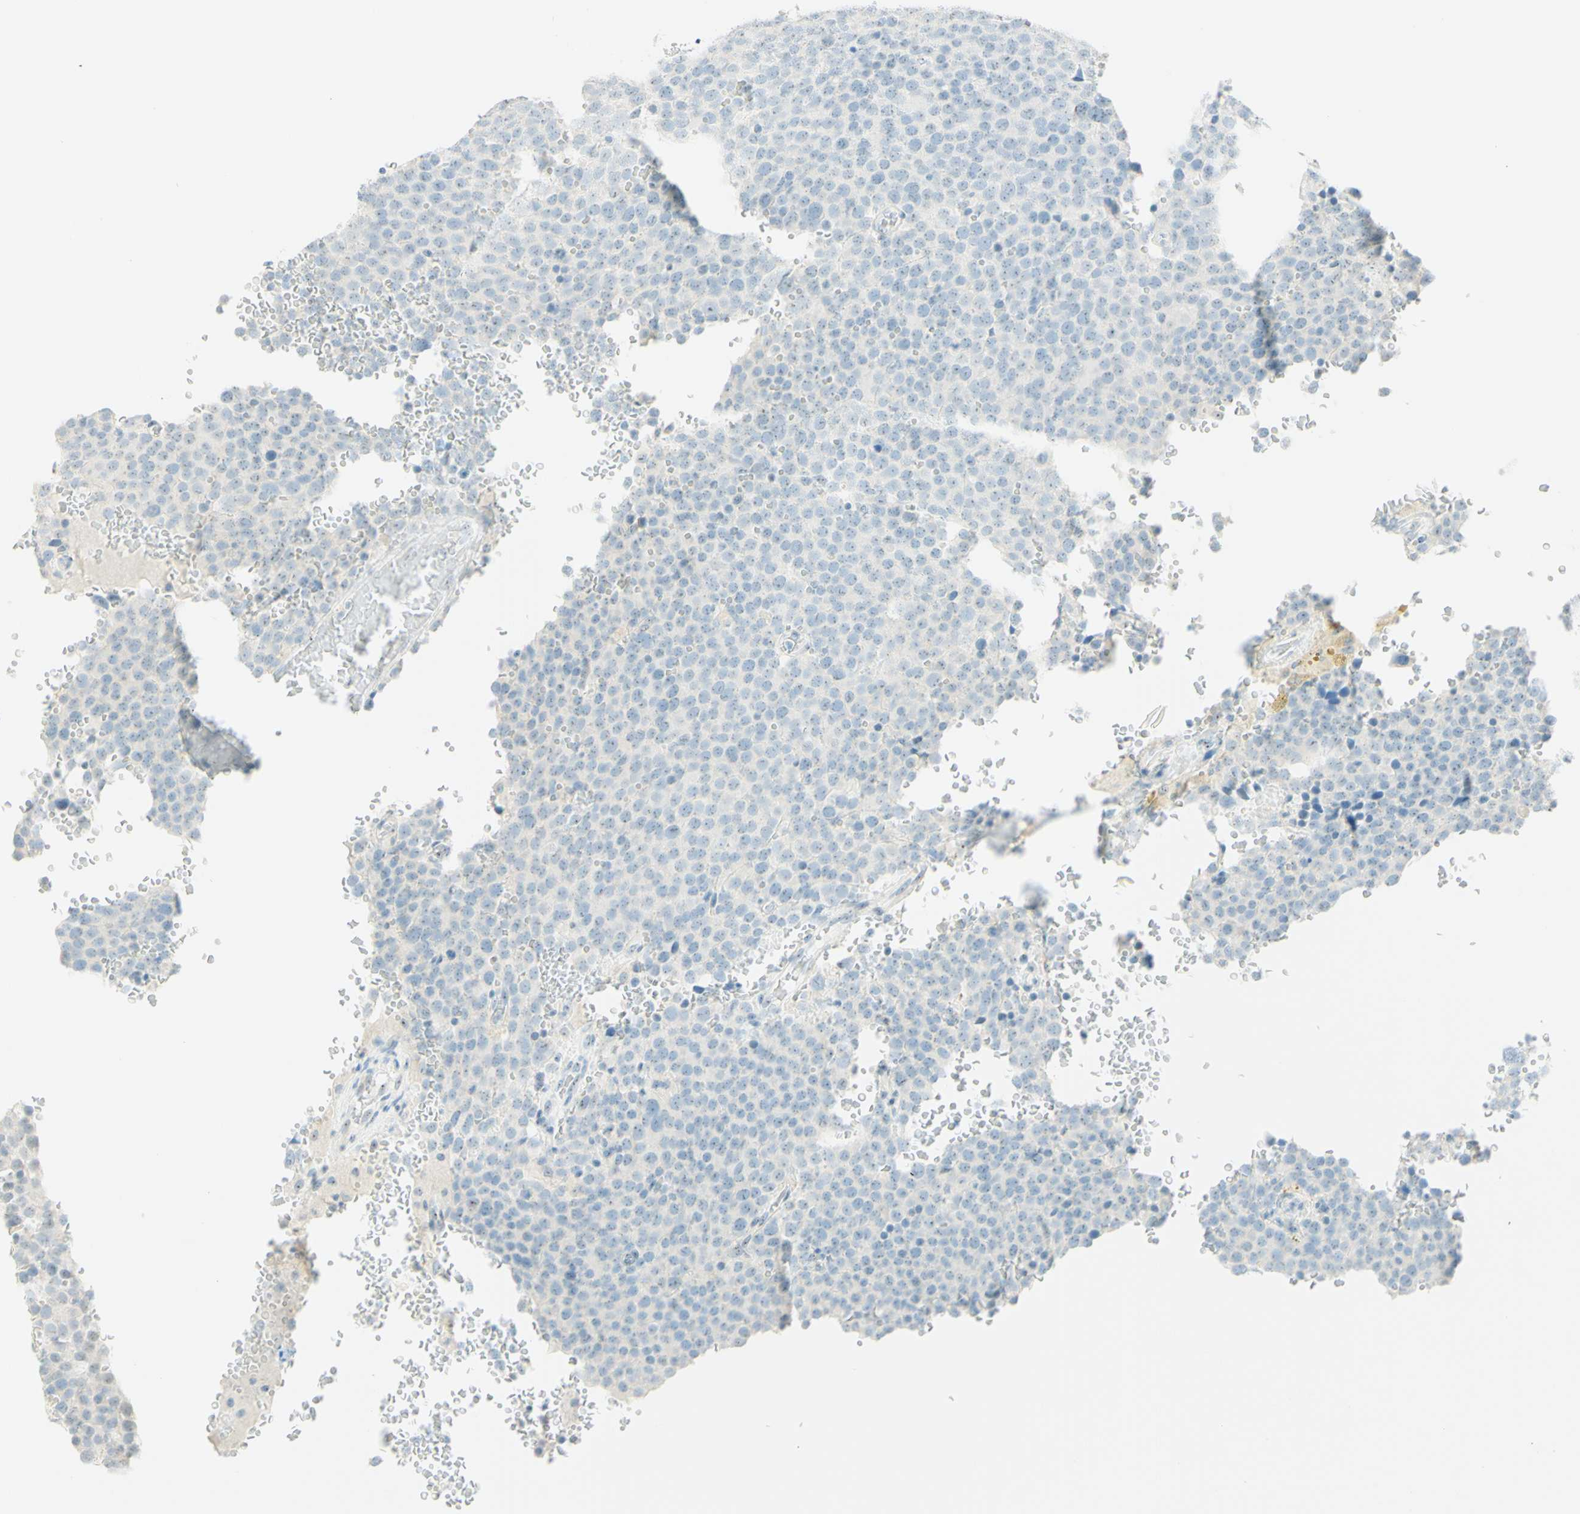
{"staining": {"intensity": "negative", "quantity": "none", "location": "none"}, "tissue": "testis cancer", "cell_type": "Tumor cells", "image_type": "cancer", "snomed": [{"axis": "morphology", "description": "Seminoma, NOS"}, {"axis": "topography", "description": "Testis"}], "caption": "An immunohistochemistry micrograph of testis seminoma is shown. There is no staining in tumor cells of testis seminoma.", "gene": "FMR1NB", "patient": {"sex": "male", "age": 71}}